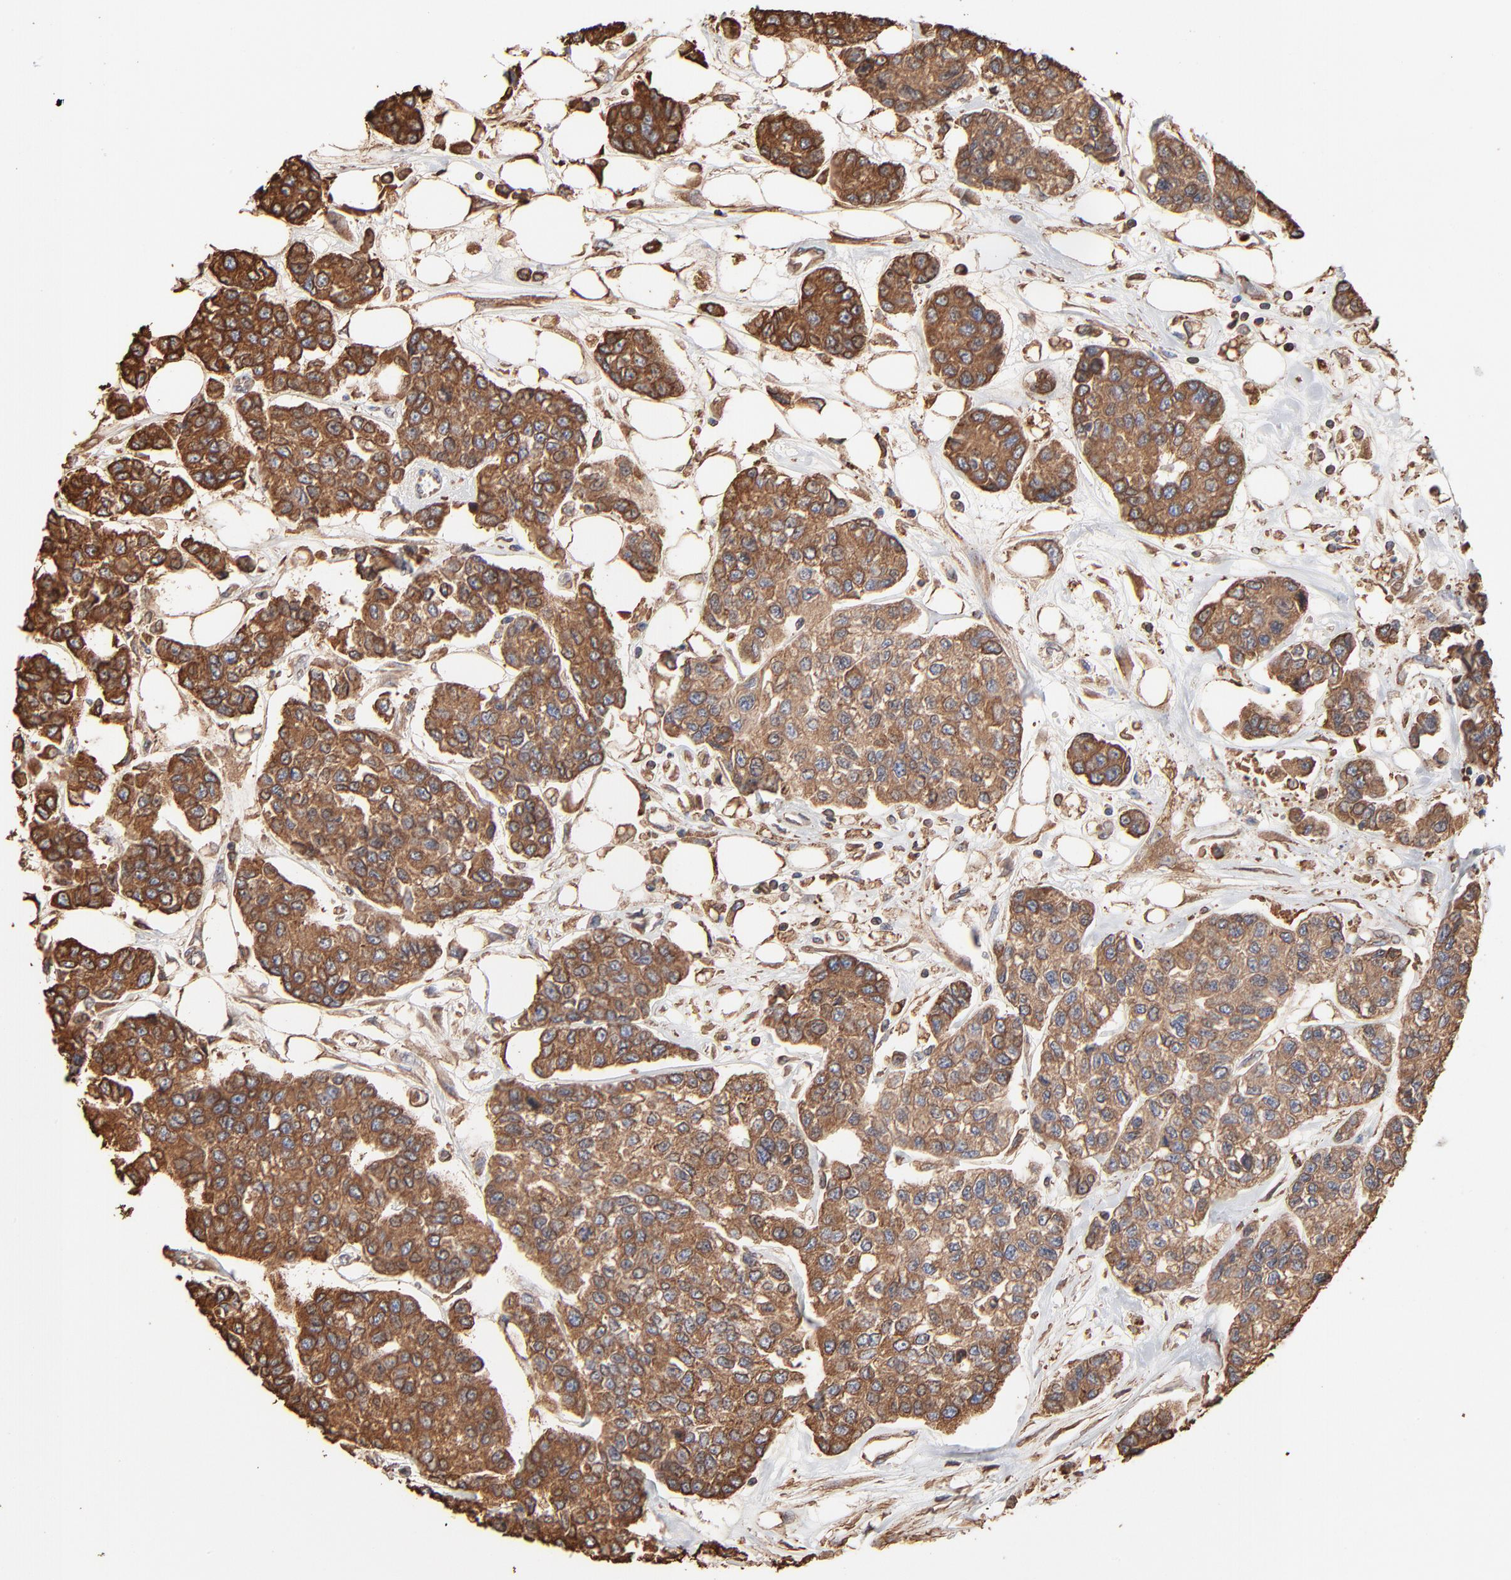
{"staining": {"intensity": "moderate", "quantity": ">75%", "location": "cytoplasmic/membranous"}, "tissue": "breast cancer", "cell_type": "Tumor cells", "image_type": "cancer", "snomed": [{"axis": "morphology", "description": "Duct carcinoma"}, {"axis": "topography", "description": "Breast"}], "caption": "Immunohistochemical staining of breast cancer (intraductal carcinoma) displays medium levels of moderate cytoplasmic/membranous protein staining in approximately >75% of tumor cells.", "gene": "PDIA3", "patient": {"sex": "female", "age": 51}}